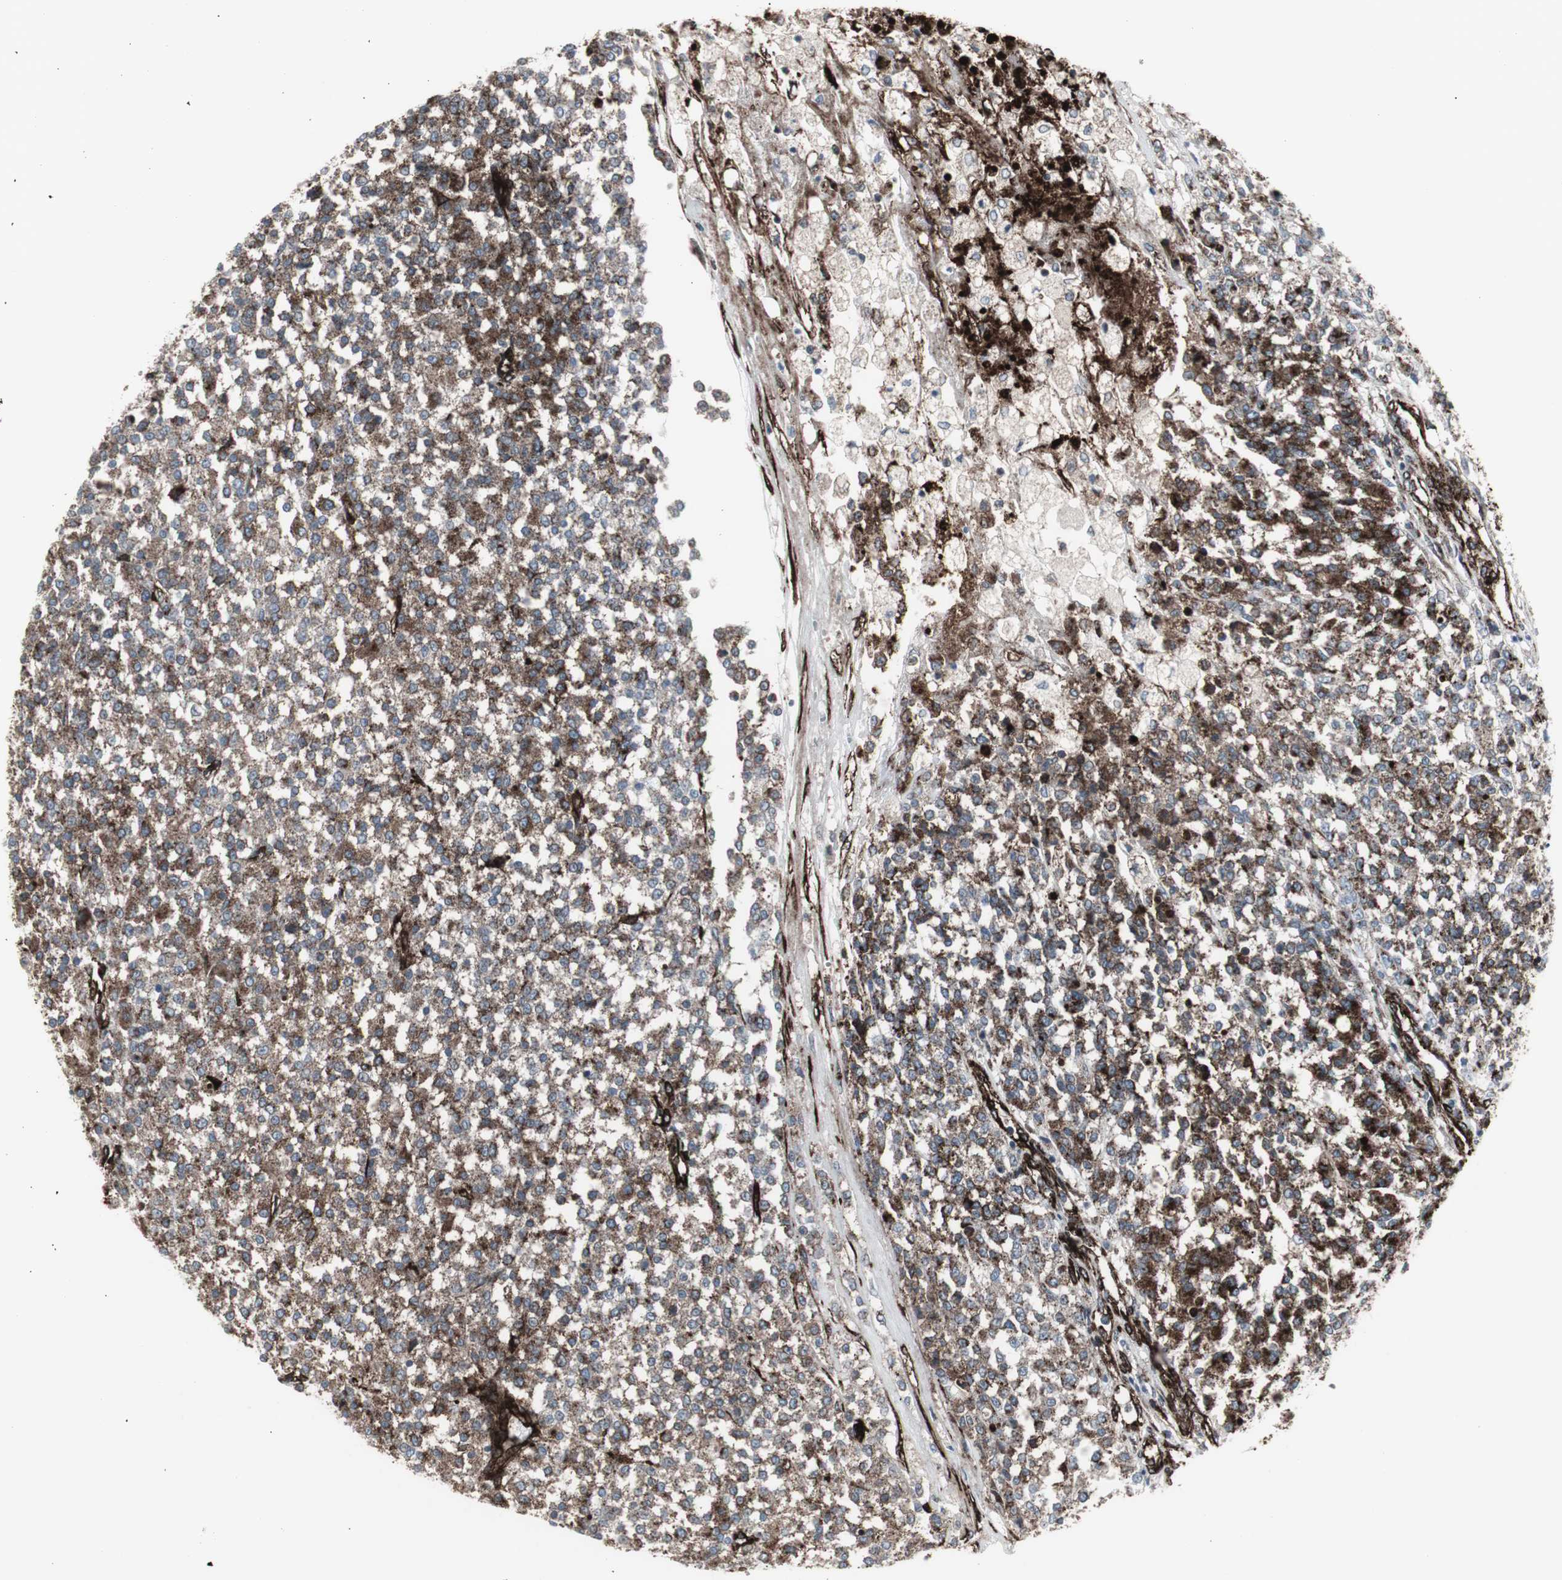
{"staining": {"intensity": "moderate", "quantity": ">75%", "location": "cytoplasmic/membranous"}, "tissue": "testis cancer", "cell_type": "Tumor cells", "image_type": "cancer", "snomed": [{"axis": "morphology", "description": "Seminoma, NOS"}, {"axis": "topography", "description": "Testis"}], "caption": "A medium amount of moderate cytoplasmic/membranous expression is present in about >75% of tumor cells in seminoma (testis) tissue.", "gene": "PDGFA", "patient": {"sex": "male", "age": 59}}